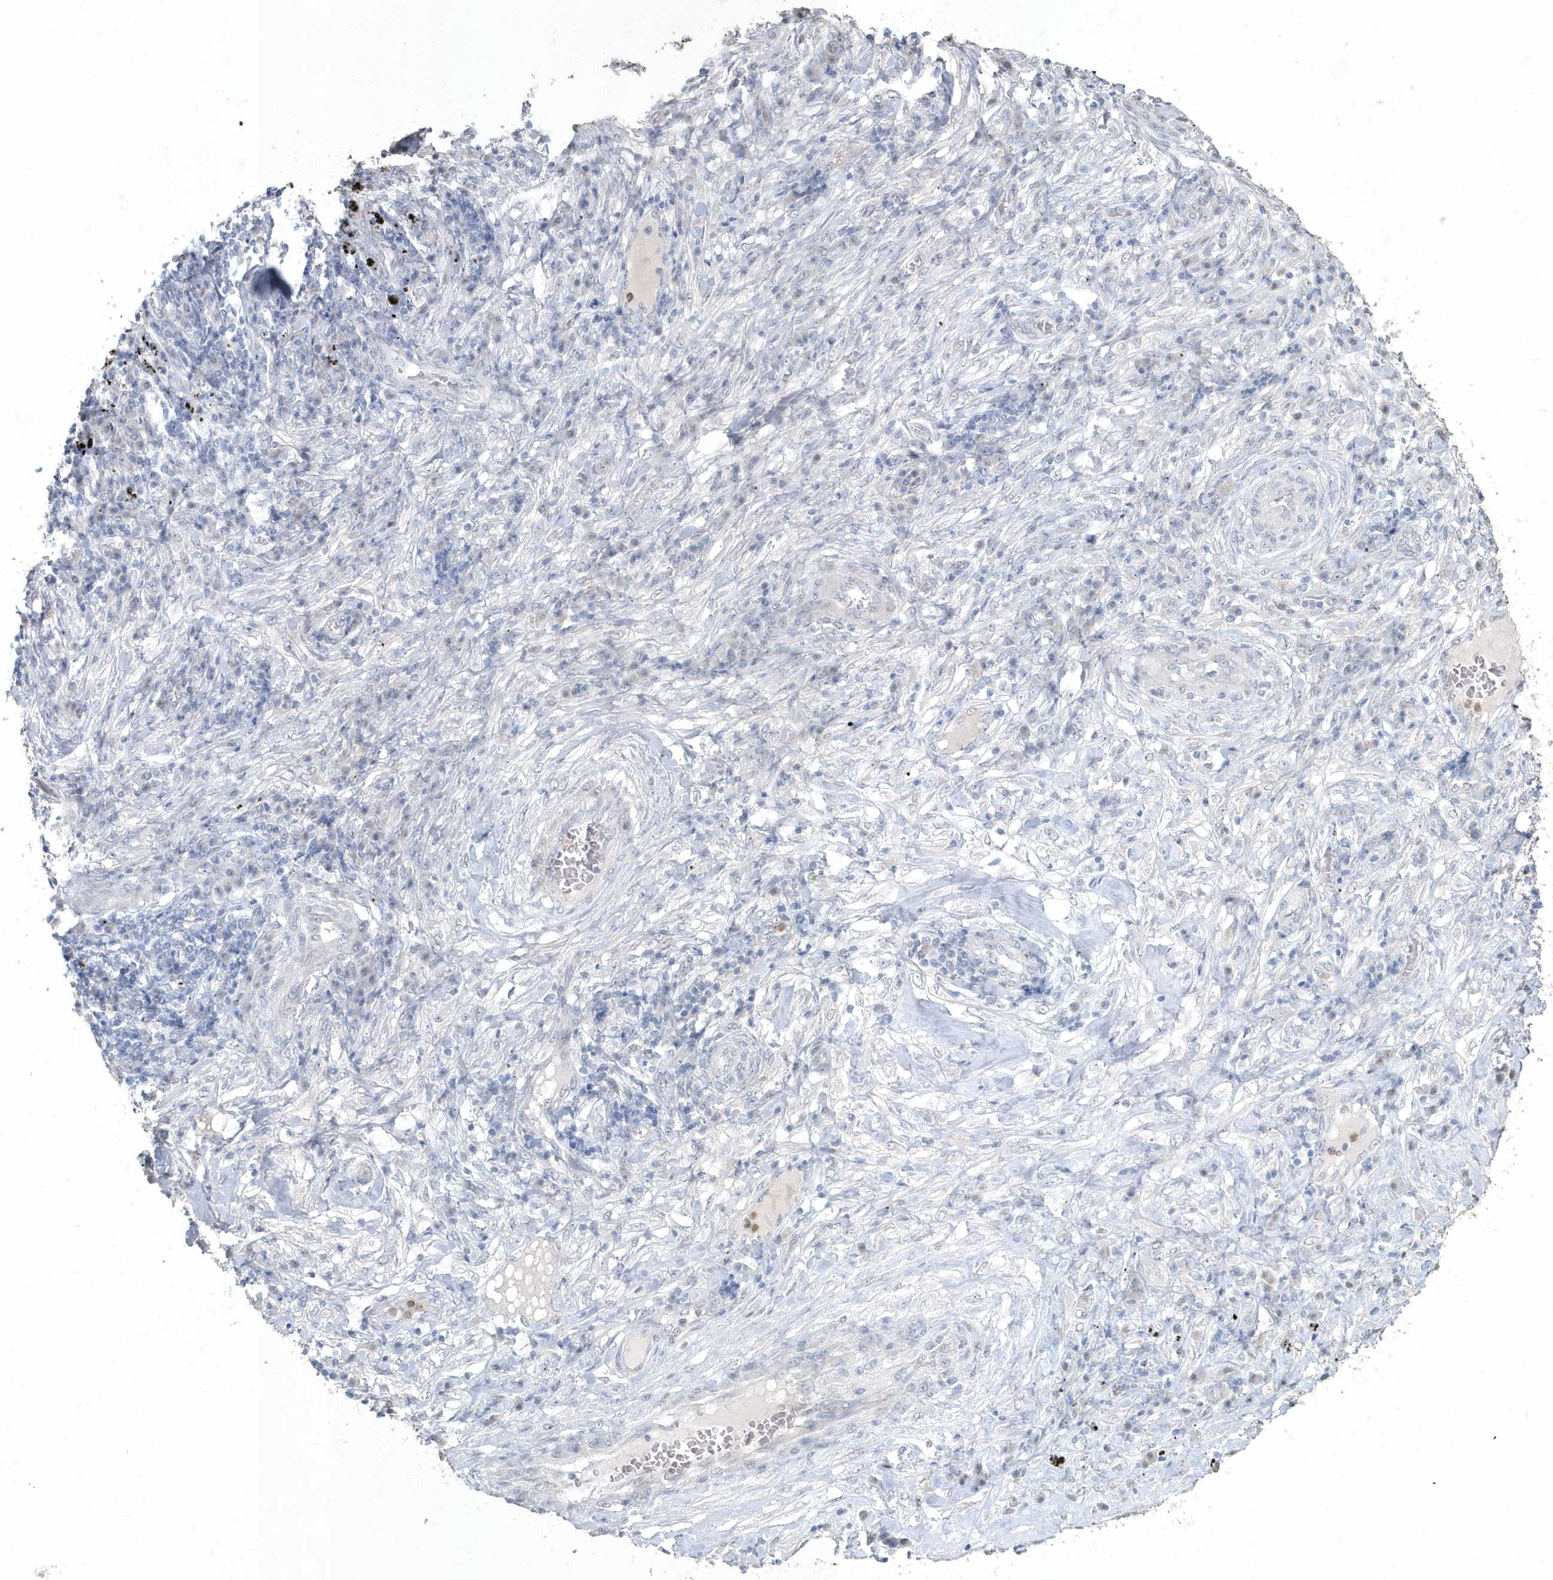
{"staining": {"intensity": "negative", "quantity": "none", "location": "none"}, "tissue": "lung cancer", "cell_type": "Tumor cells", "image_type": "cancer", "snomed": [{"axis": "morphology", "description": "Squamous cell carcinoma, NOS"}, {"axis": "topography", "description": "Lung"}], "caption": "The image shows no staining of tumor cells in lung squamous cell carcinoma. (IHC, brightfield microscopy, high magnification).", "gene": "MYOT", "patient": {"sex": "female", "age": 63}}